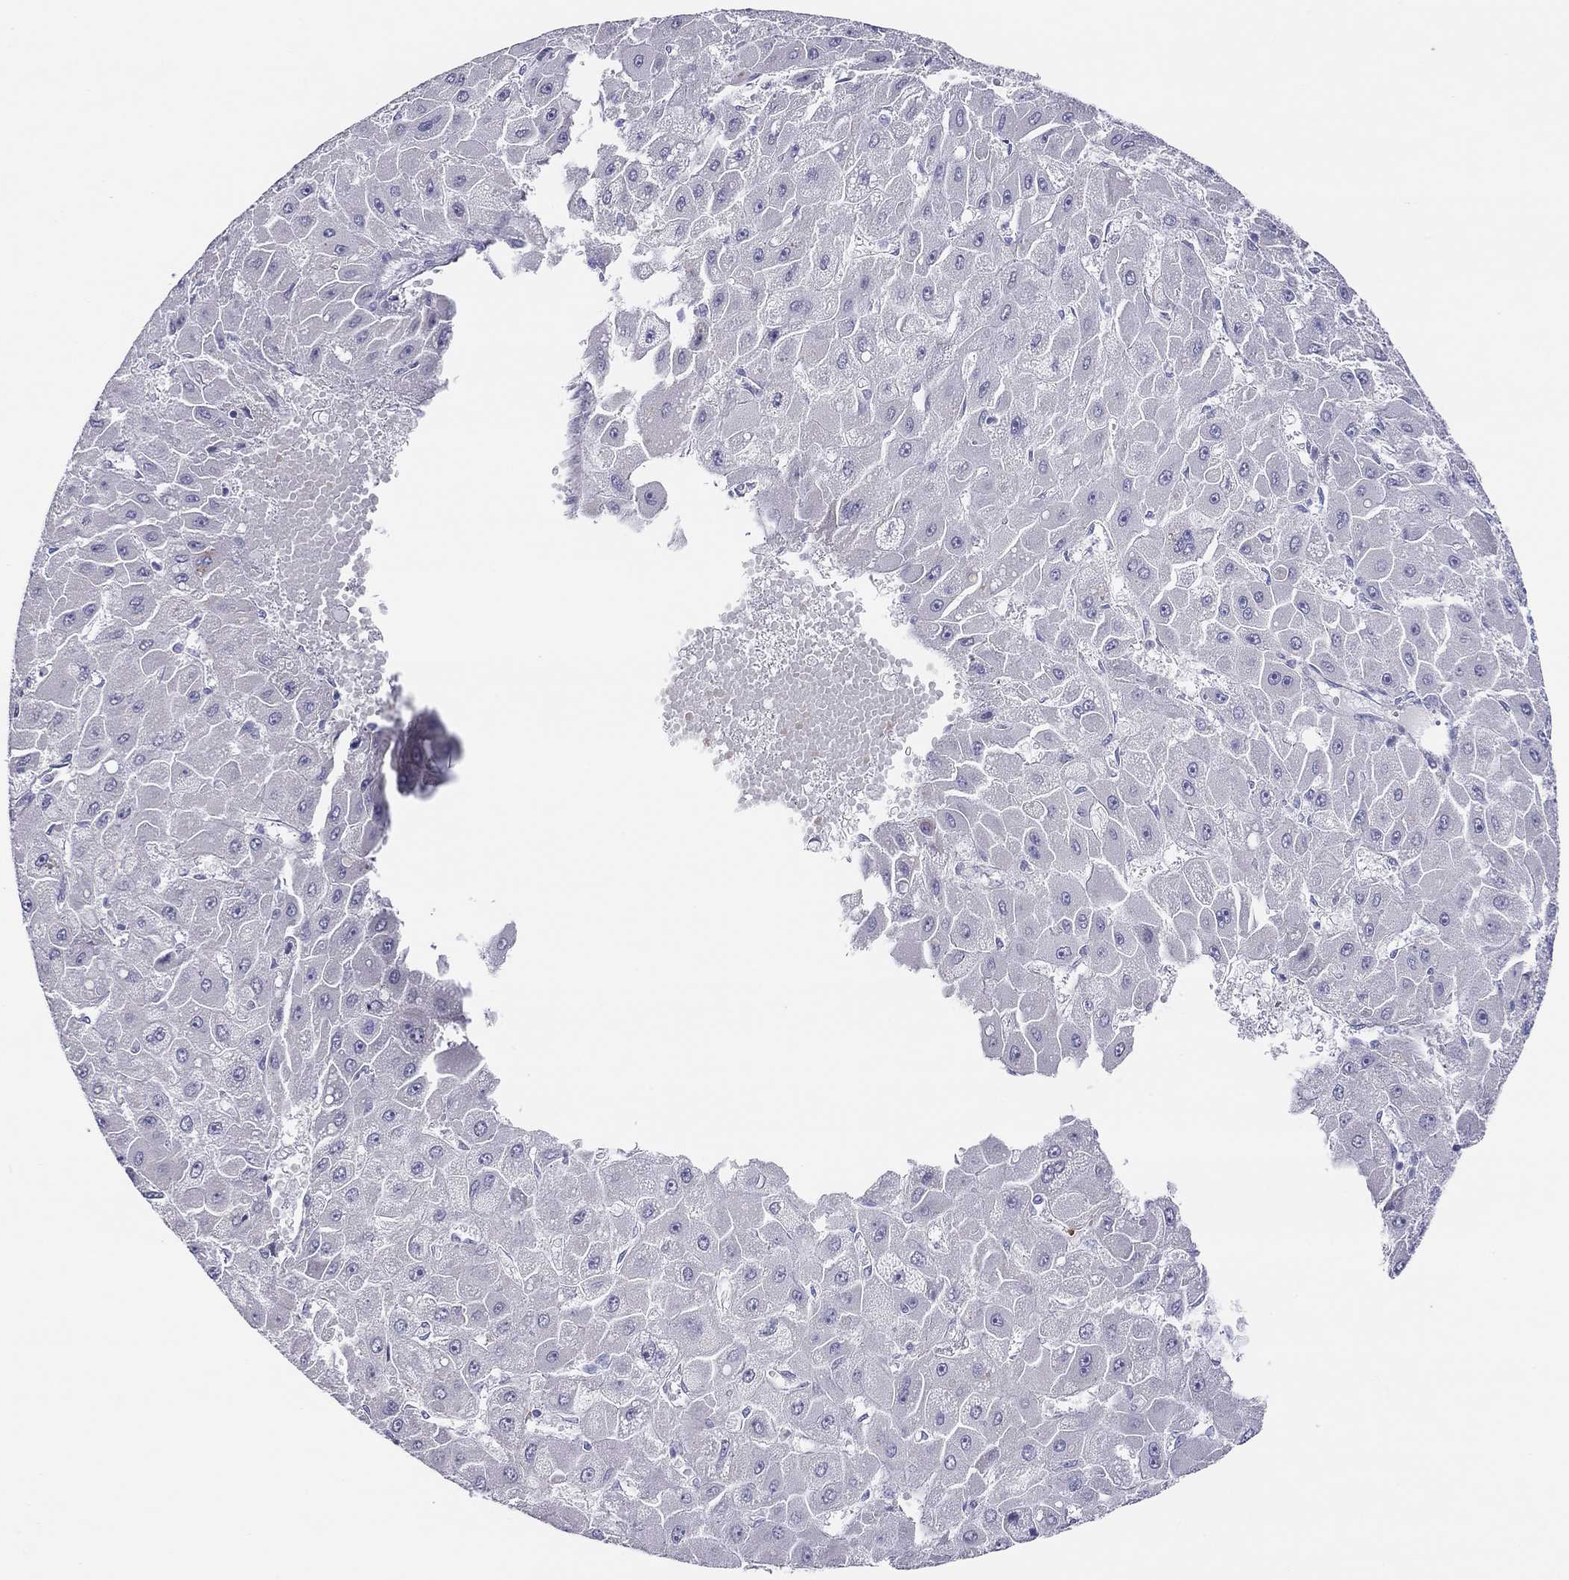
{"staining": {"intensity": "negative", "quantity": "none", "location": "none"}, "tissue": "liver cancer", "cell_type": "Tumor cells", "image_type": "cancer", "snomed": [{"axis": "morphology", "description": "Carcinoma, Hepatocellular, NOS"}, {"axis": "topography", "description": "Liver"}], "caption": "Liver cancer (hepatocellular carcinoma) was stained to show a protein in brown. There is no significant staining in tumor cells.", "gene": "MGAT4C", "patient": {"sex": "female", "age": 25}}